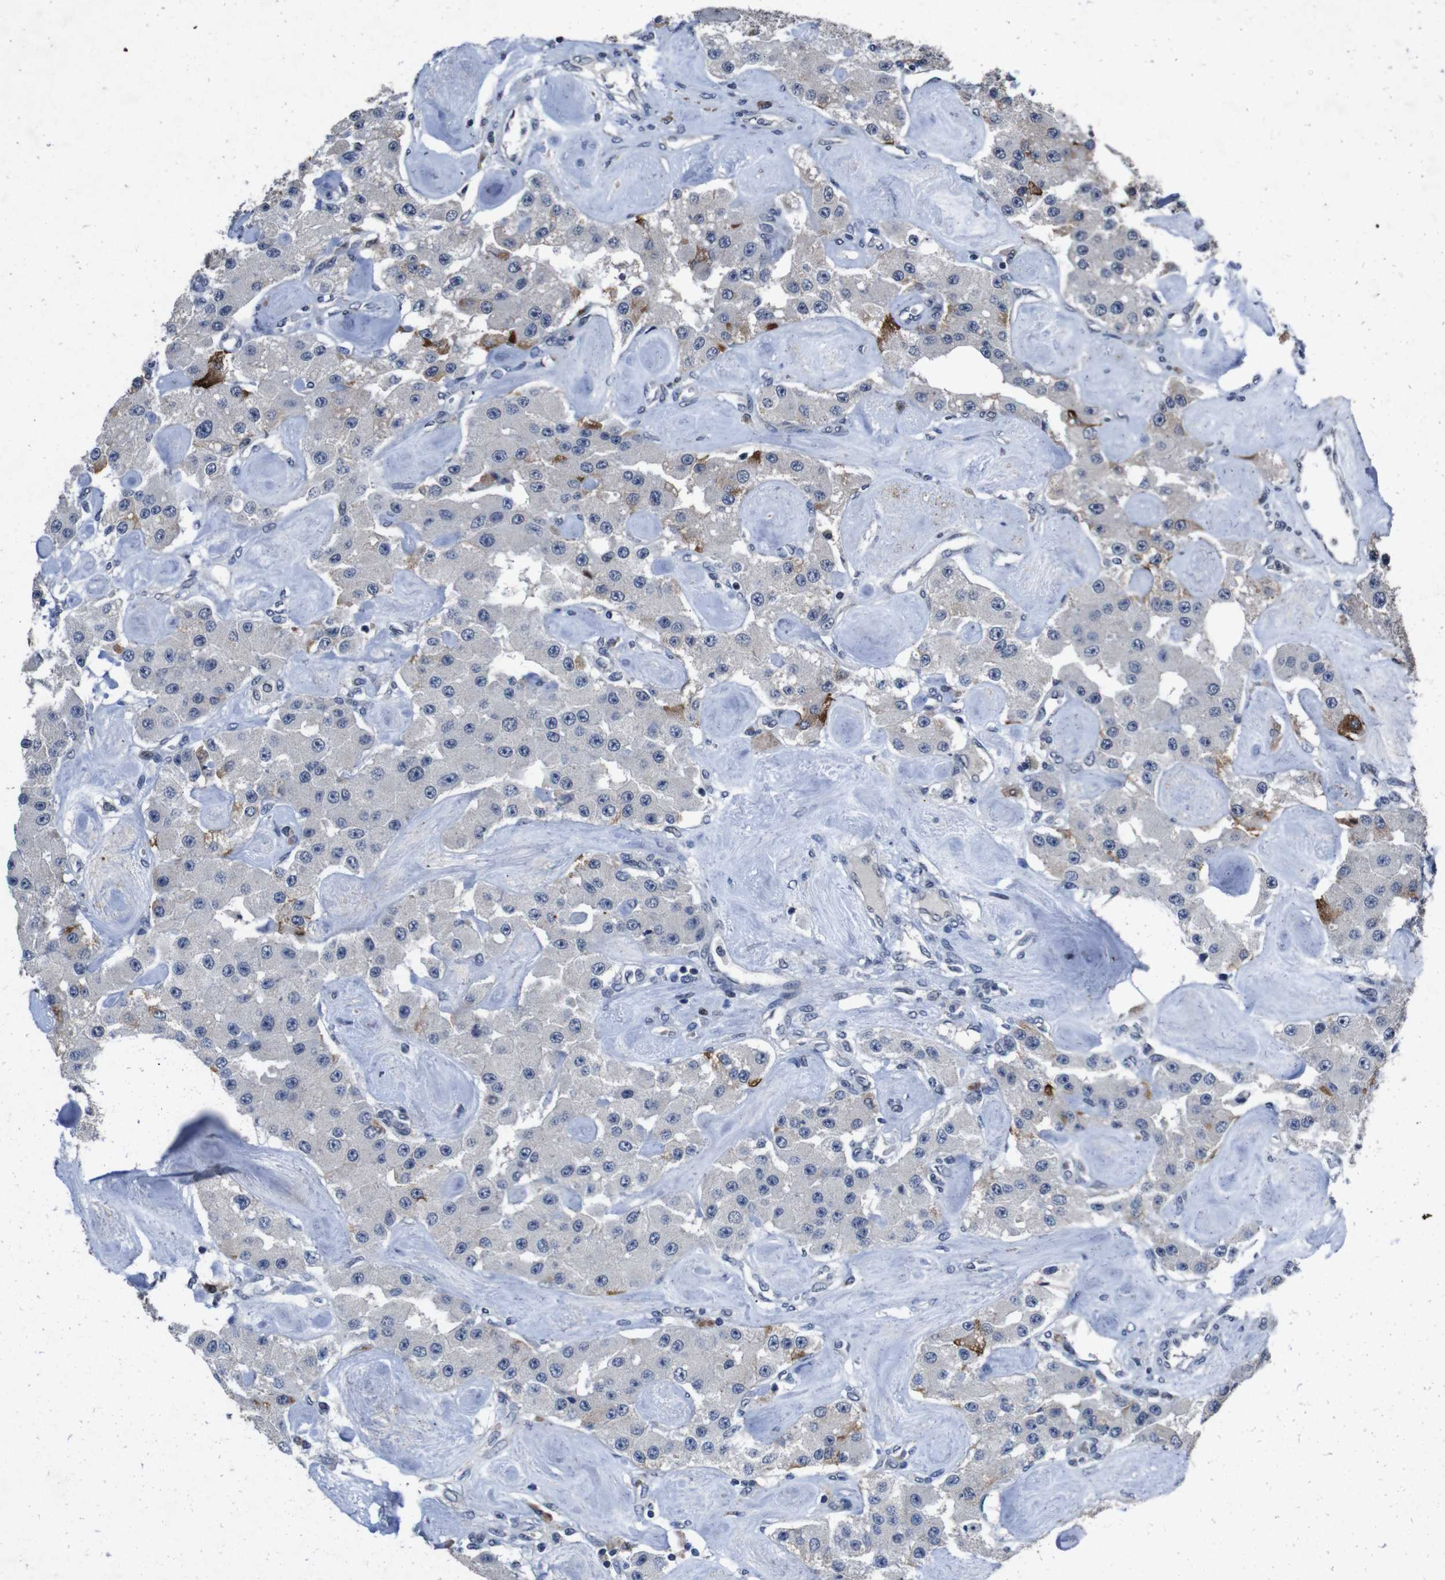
{"staining": {"intensity": "strong", "quantity": "<25%", "location": "cytoplasmic/membranous"}, "tissue": "carcinoid", "cell_type": "Tumor cells", "image_type": "cancer", "snomed": [{"axis": "morphology", "description": "Carcinoid, malignant, NOS"}, {"axis": "topography", "description": "Pancreas"}], "caption": "Immunohistochemical staining of malignant carcinoid shows medium levels of strong cytoplasmic/membranous protein expression in about <25% of tumor cells. (DAB (3,3'-diaminobenzidine) IHC with brightfield microscopy, high magnification).", "gene": "AKT3", "patient": {"sex": "male", "age": 41}}